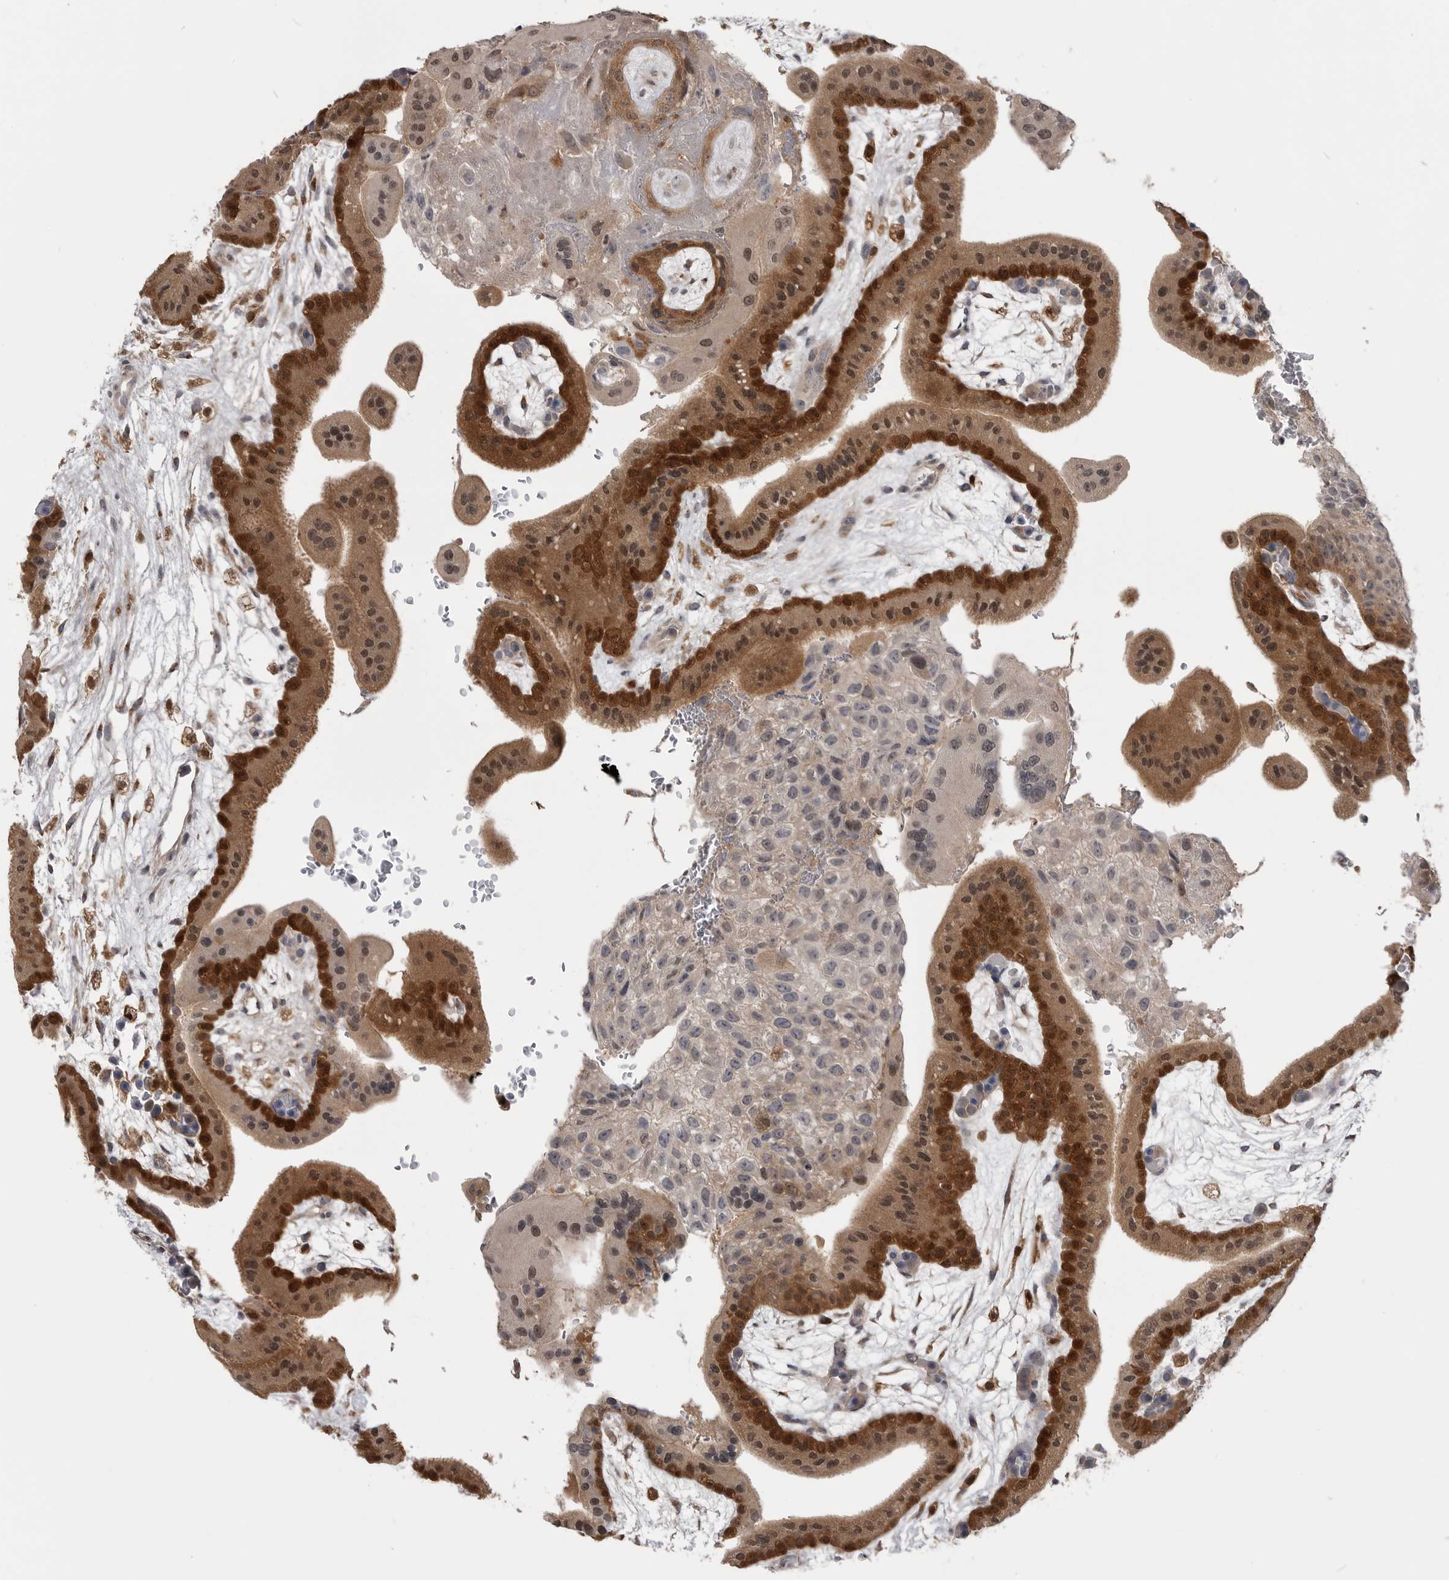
{"staining": {"intensity": "weak", "quantity": ">75%", "location": "cytoplasmic/membranous,nuclear"}, "tissue": "placenta", "cell_type": "Decidual cells", "image_type": "normal", "snomed": [{"axis": "morphology", "description": "Normal tissue, NOS"}, {"axis": "topography", "description": "Placenta"}], "caption": "Immunohistochemistry (IHC) photomicrograph of benign placenta stained for a protein (brown), which displays low levels of weak cytoplasmic/membranous,nuclear staining in about >75% of decidual cells.", "gene": "MAPK13", "patient": {"sex": "female", "age": 35}}